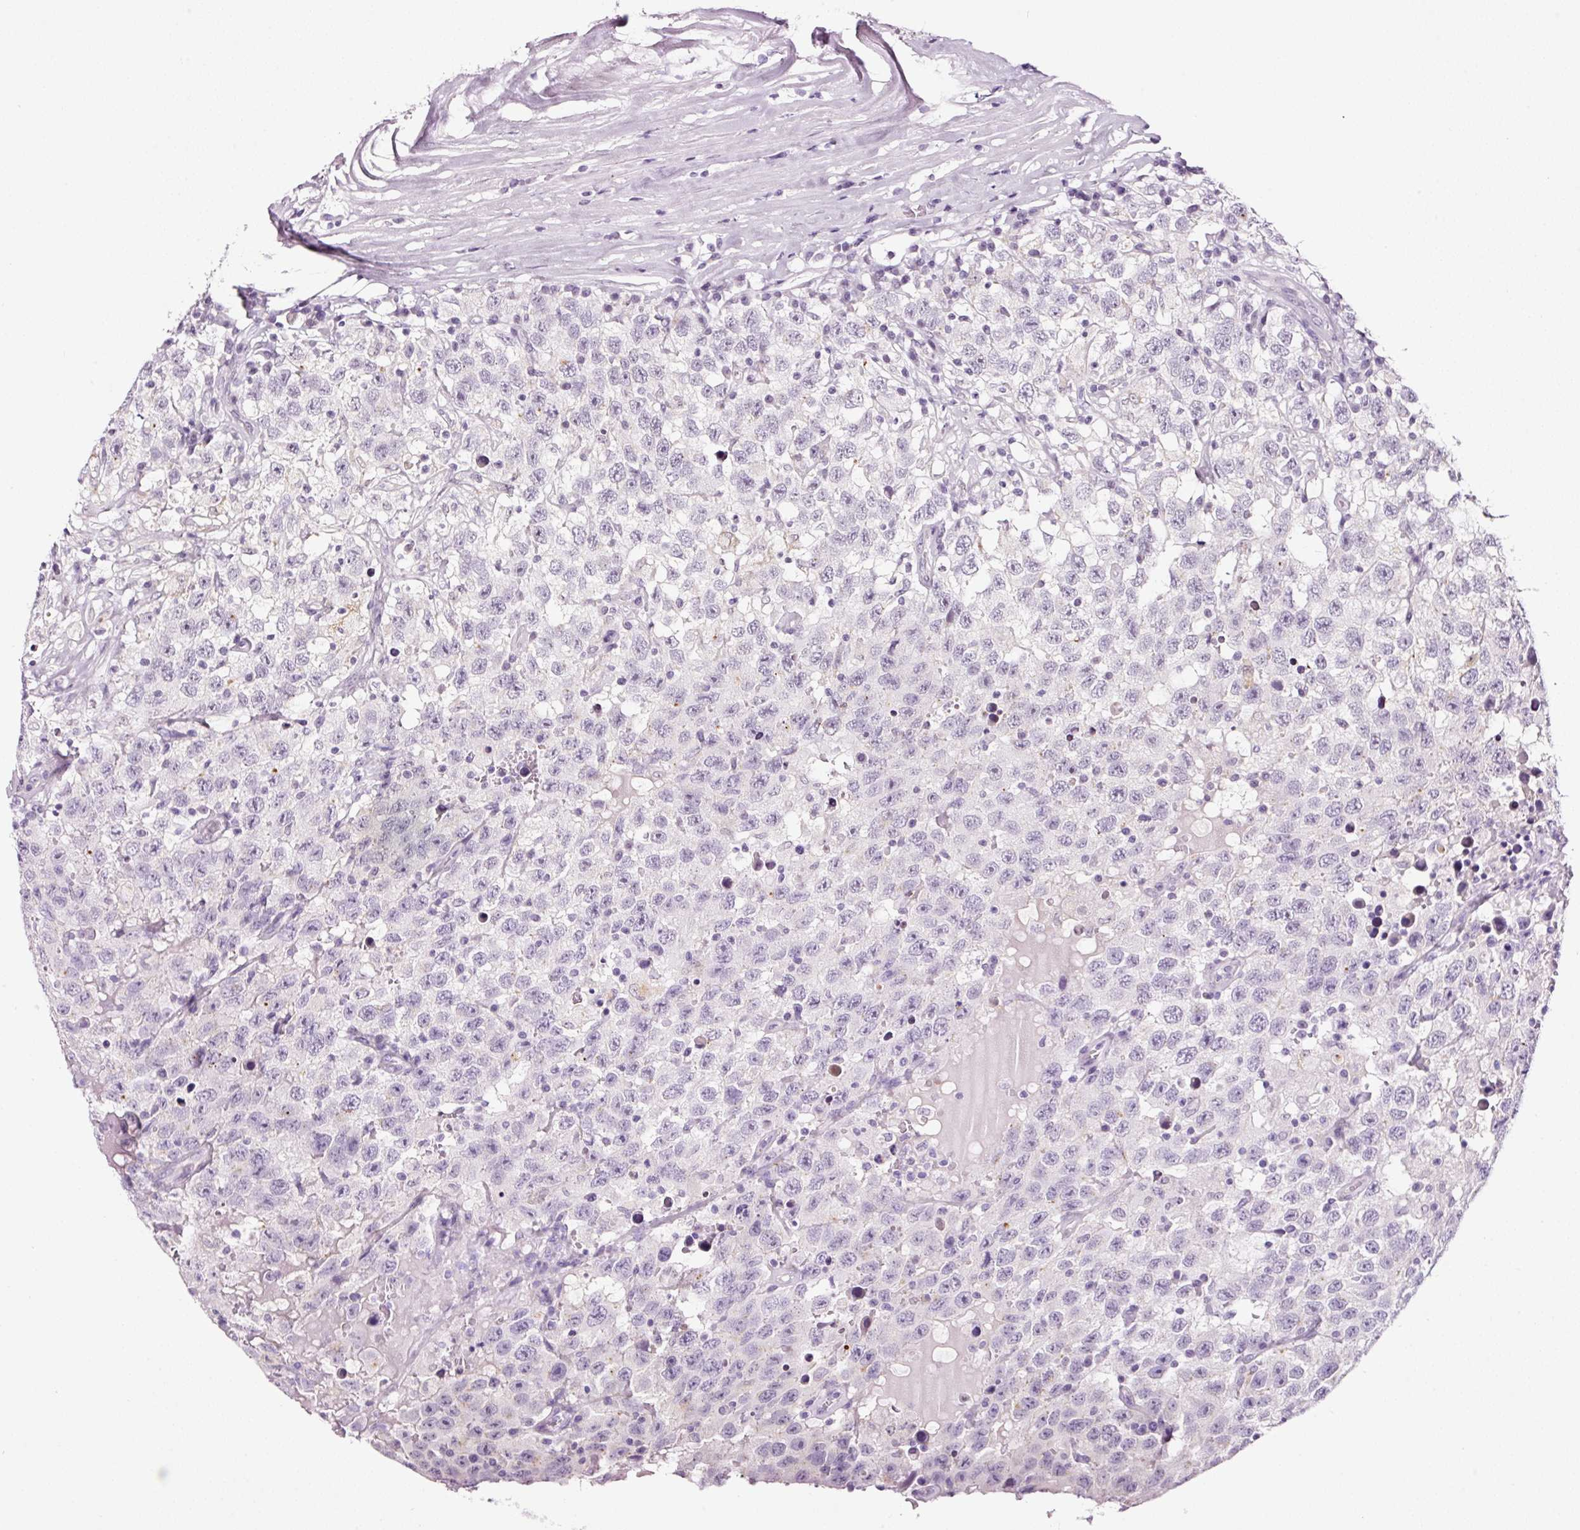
{"staining": {"intensity": "negative", "quantity": "none", "location": "none"}, "tissue": "testis cancer", "cell_type": "Tumor cells", "image_type": "cancer", "snomed": [{"axis": "morphology", "description": "Seminoma, NOS"}, {"axis": "topography", "description": "Testis"}], "caption": "Testis cancer was stained to show a protein in brown. There is no significant expression in tumor cells.", "gene": "RTF2", "patient": {"sex": "male", "age": 41}}